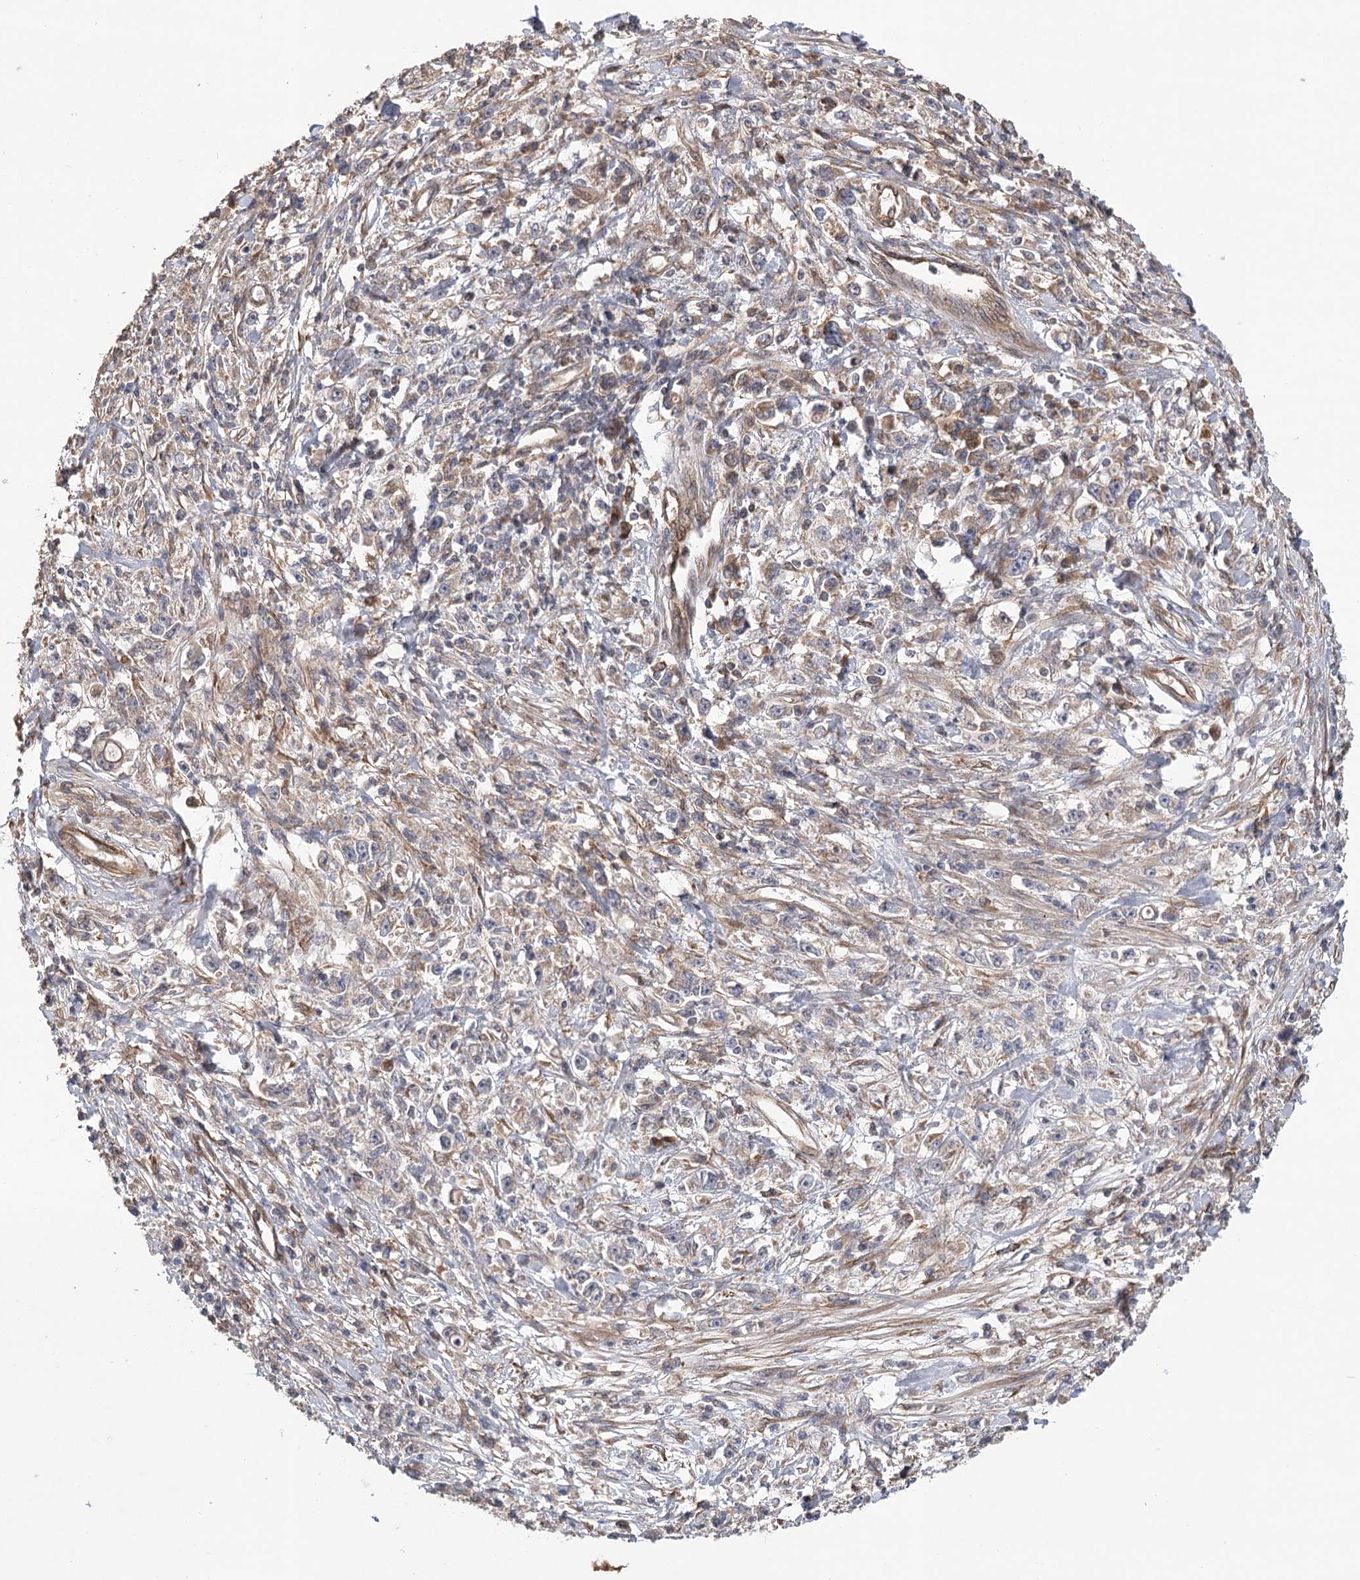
{"staining": {"intensity": "negative", "quantity": "none", "location": "none"}, "tissue": "stomach cancer", "cell_type": "Tumor cells", "image_type": "cancer", "snomed": [{"axis": "morphology", "description": "Adenocarcinoma, NOS"}, {"axis": "topography", "description": "Stomach"}], "caption": "Tumor cells are negative for brown protein staining in adenocarcinoma (stomach).", "gene": "LSS", "patient": {"sex": "female", "age": 59}}